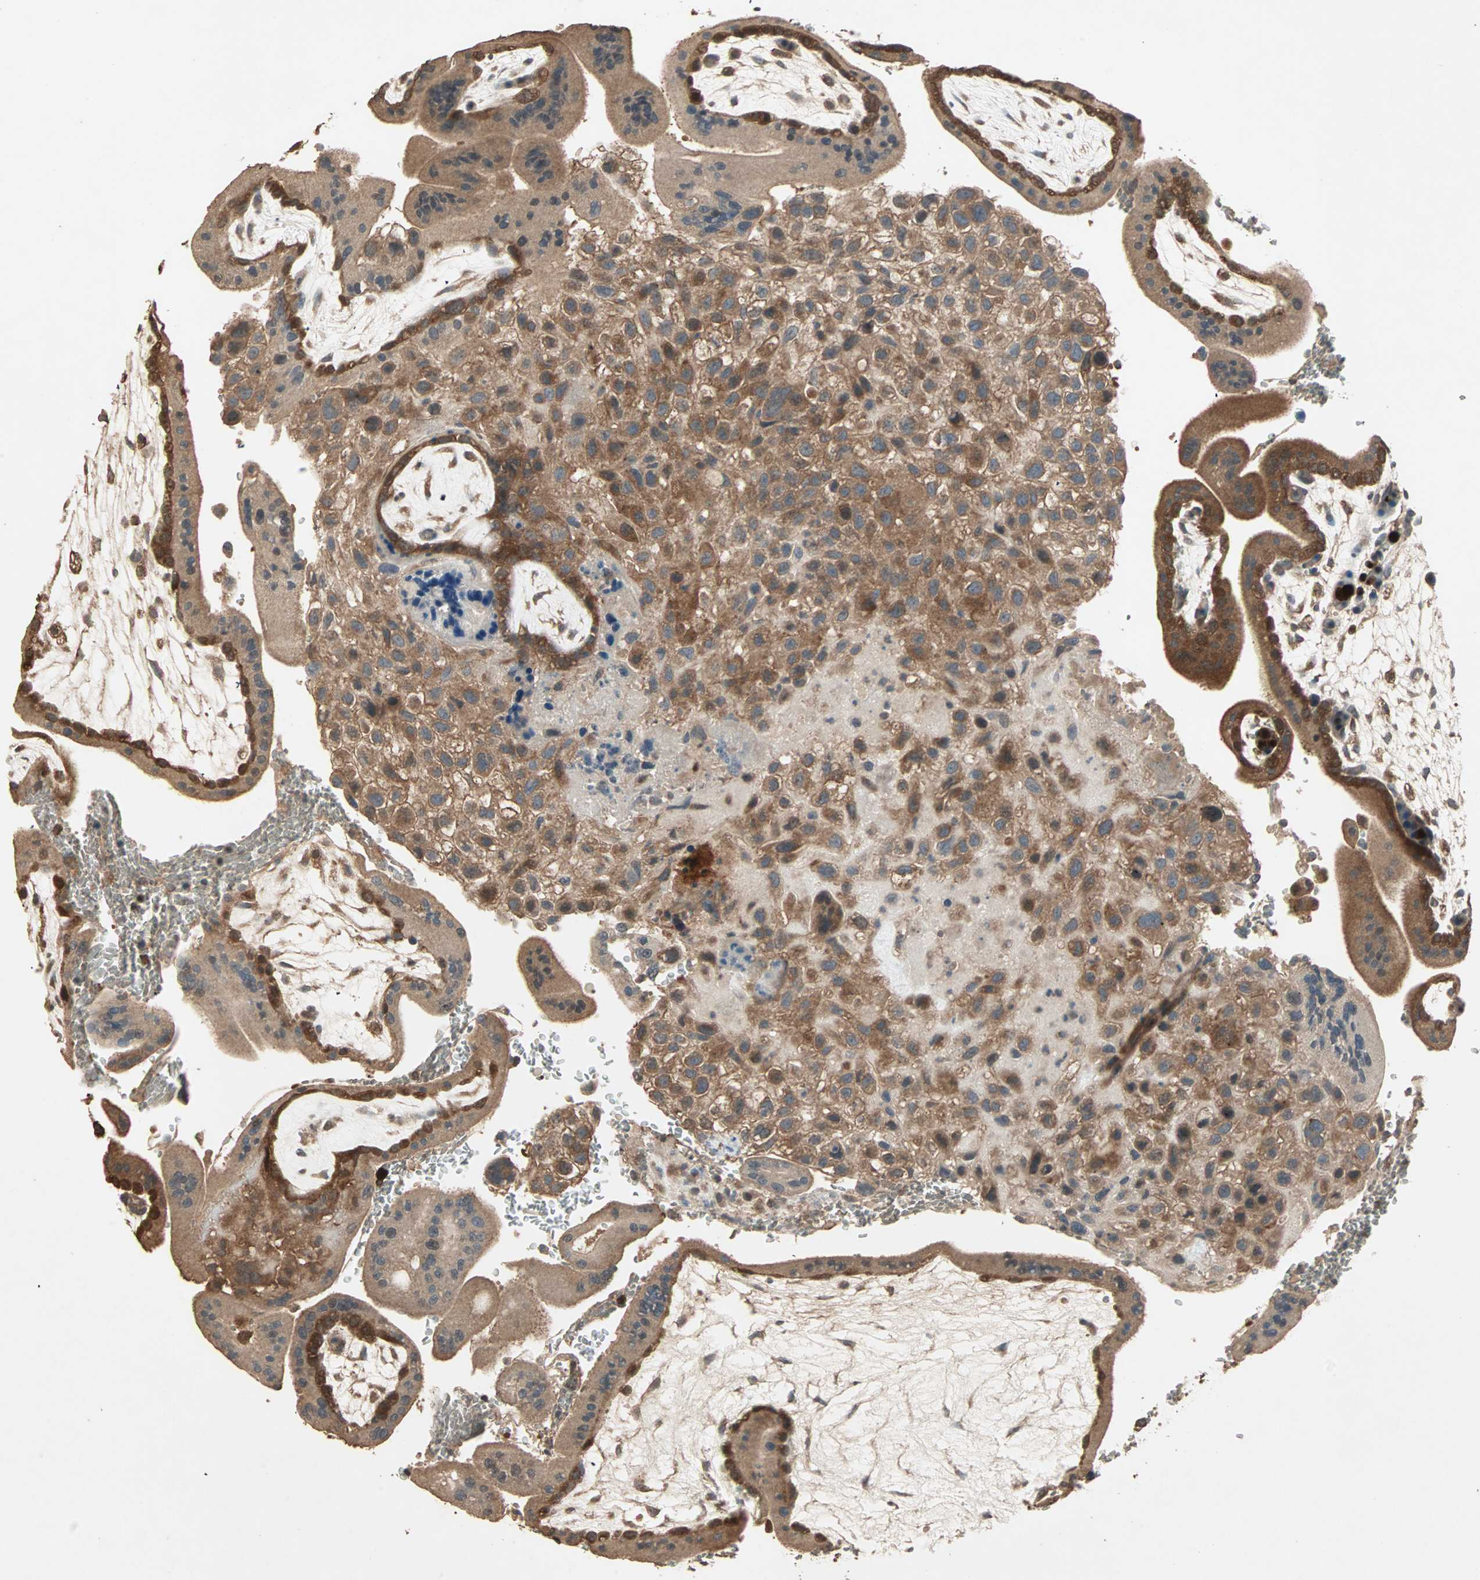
{"staining": {"intensity": "moderate", "quantity": ">75%", "location": "cytoplasmic/membranous"}, "tissue": "placenta", "cell_type": "Decidual cells", "image_type": "normal", "snomed": [{"axis": "morphology", "description": "Normal tissue, NOS"}, {"axis": "topography", "description": "Placenta"}], "caption": "Normal placenta was stained to show a protein in brown. There is medium levels of moderate cytoplasmic/membranous staining in about >75% of decidual cells. (DAB IHC with brightfield microscopy, high magnification).", "gene": "UBAC1", "patient": {"sex": "female", "age": 35}}